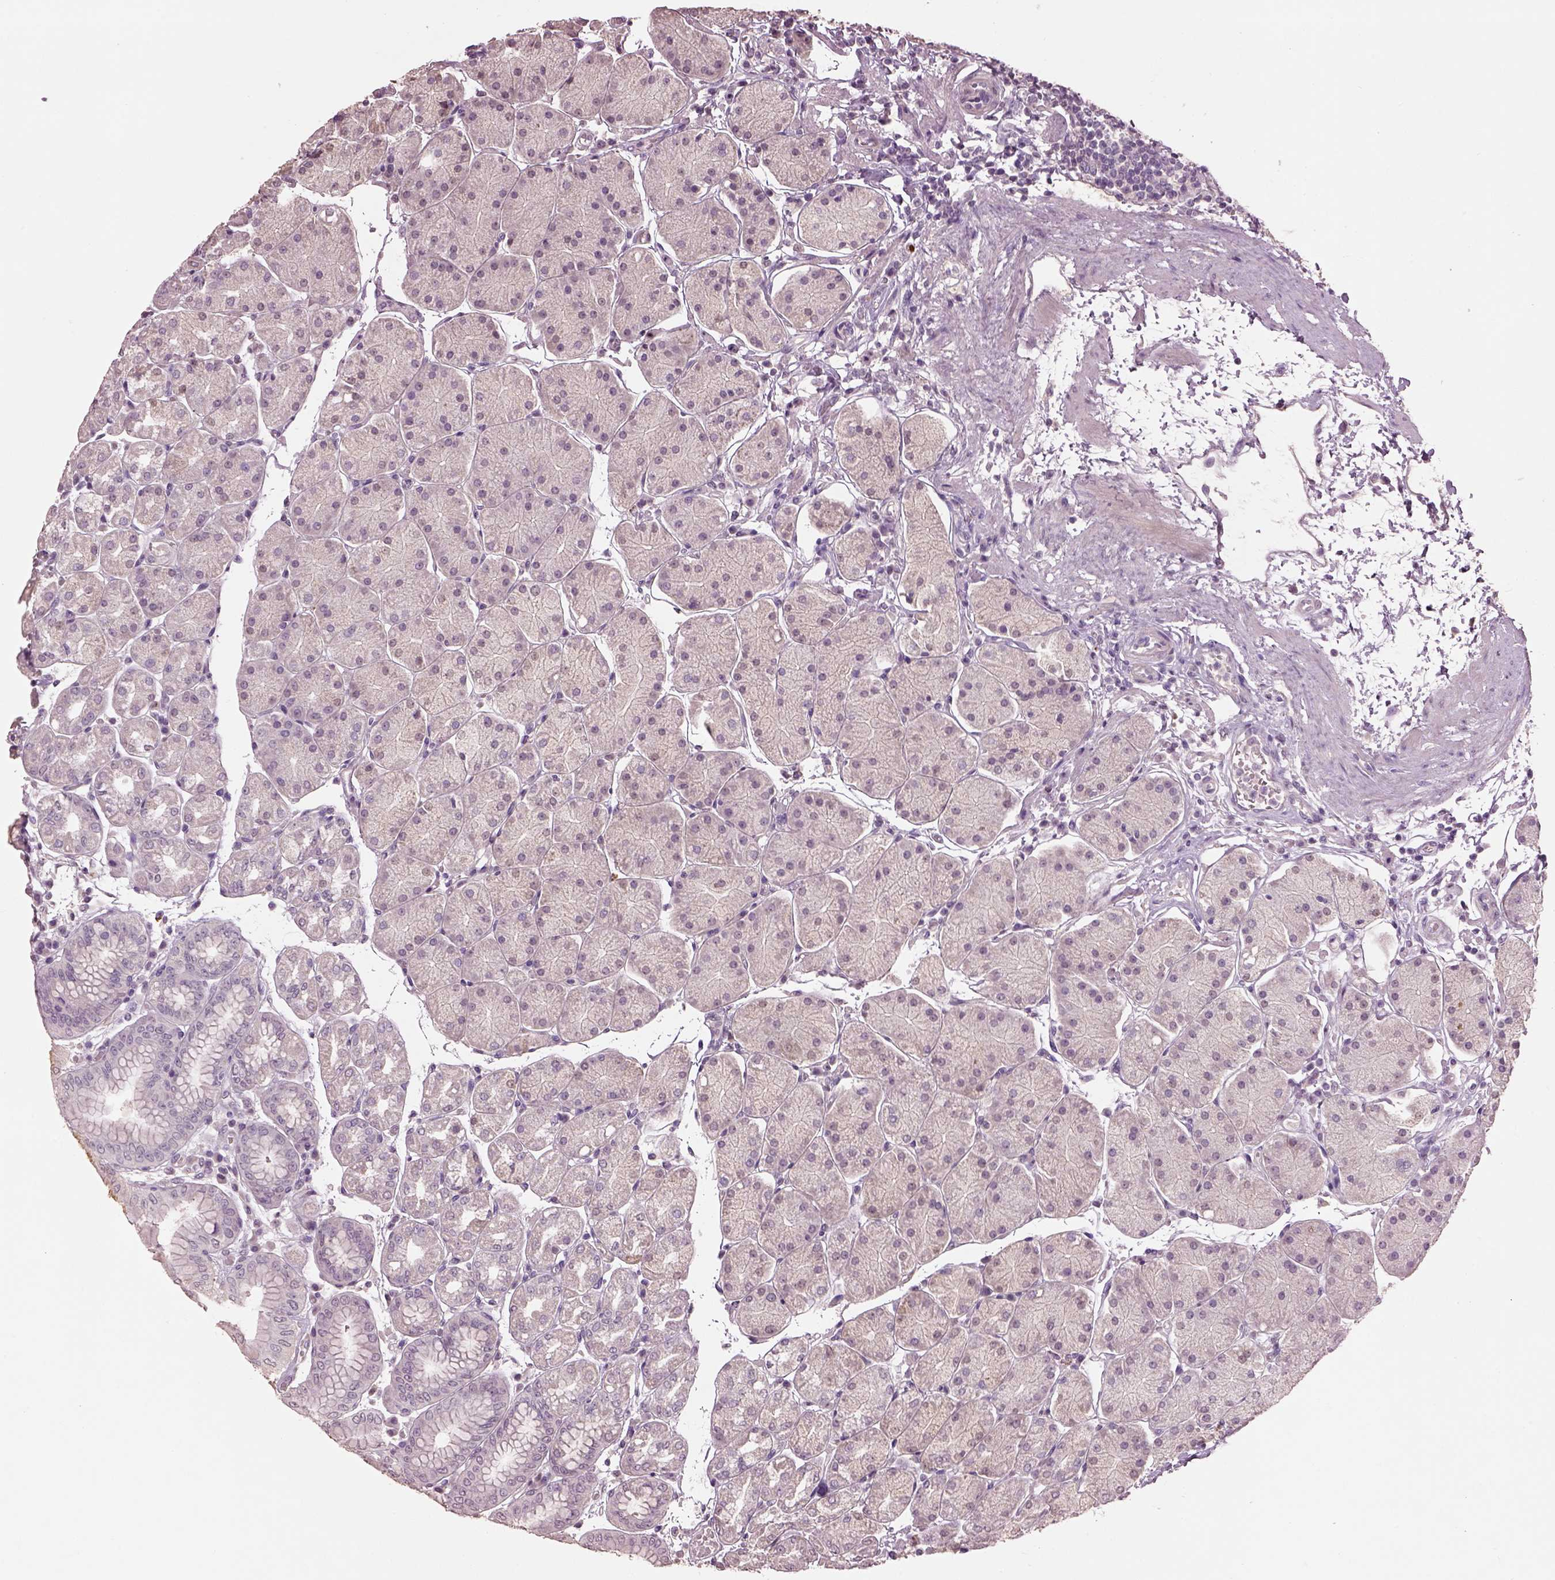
{"staining": {"intensity": "negative", "quantity": "none", "location": "none"}, "tissue": "stomach", "cell_type": "Glandular cells", "image_type": "normal", "snomed": [{"axis": "morphology", "description": "Normal tissue, NOS"}, {"axis": "topography", "description": "Stomach"}], "caption": "High power microscopy micrograph of an immunohistochemistry micrograph of normal stomach, revealing no significant staining in glandular cells. (DAB IHC, high magnification).", "gene": "KCNIP3", "patient": {"sex": "male", "age": 54}}